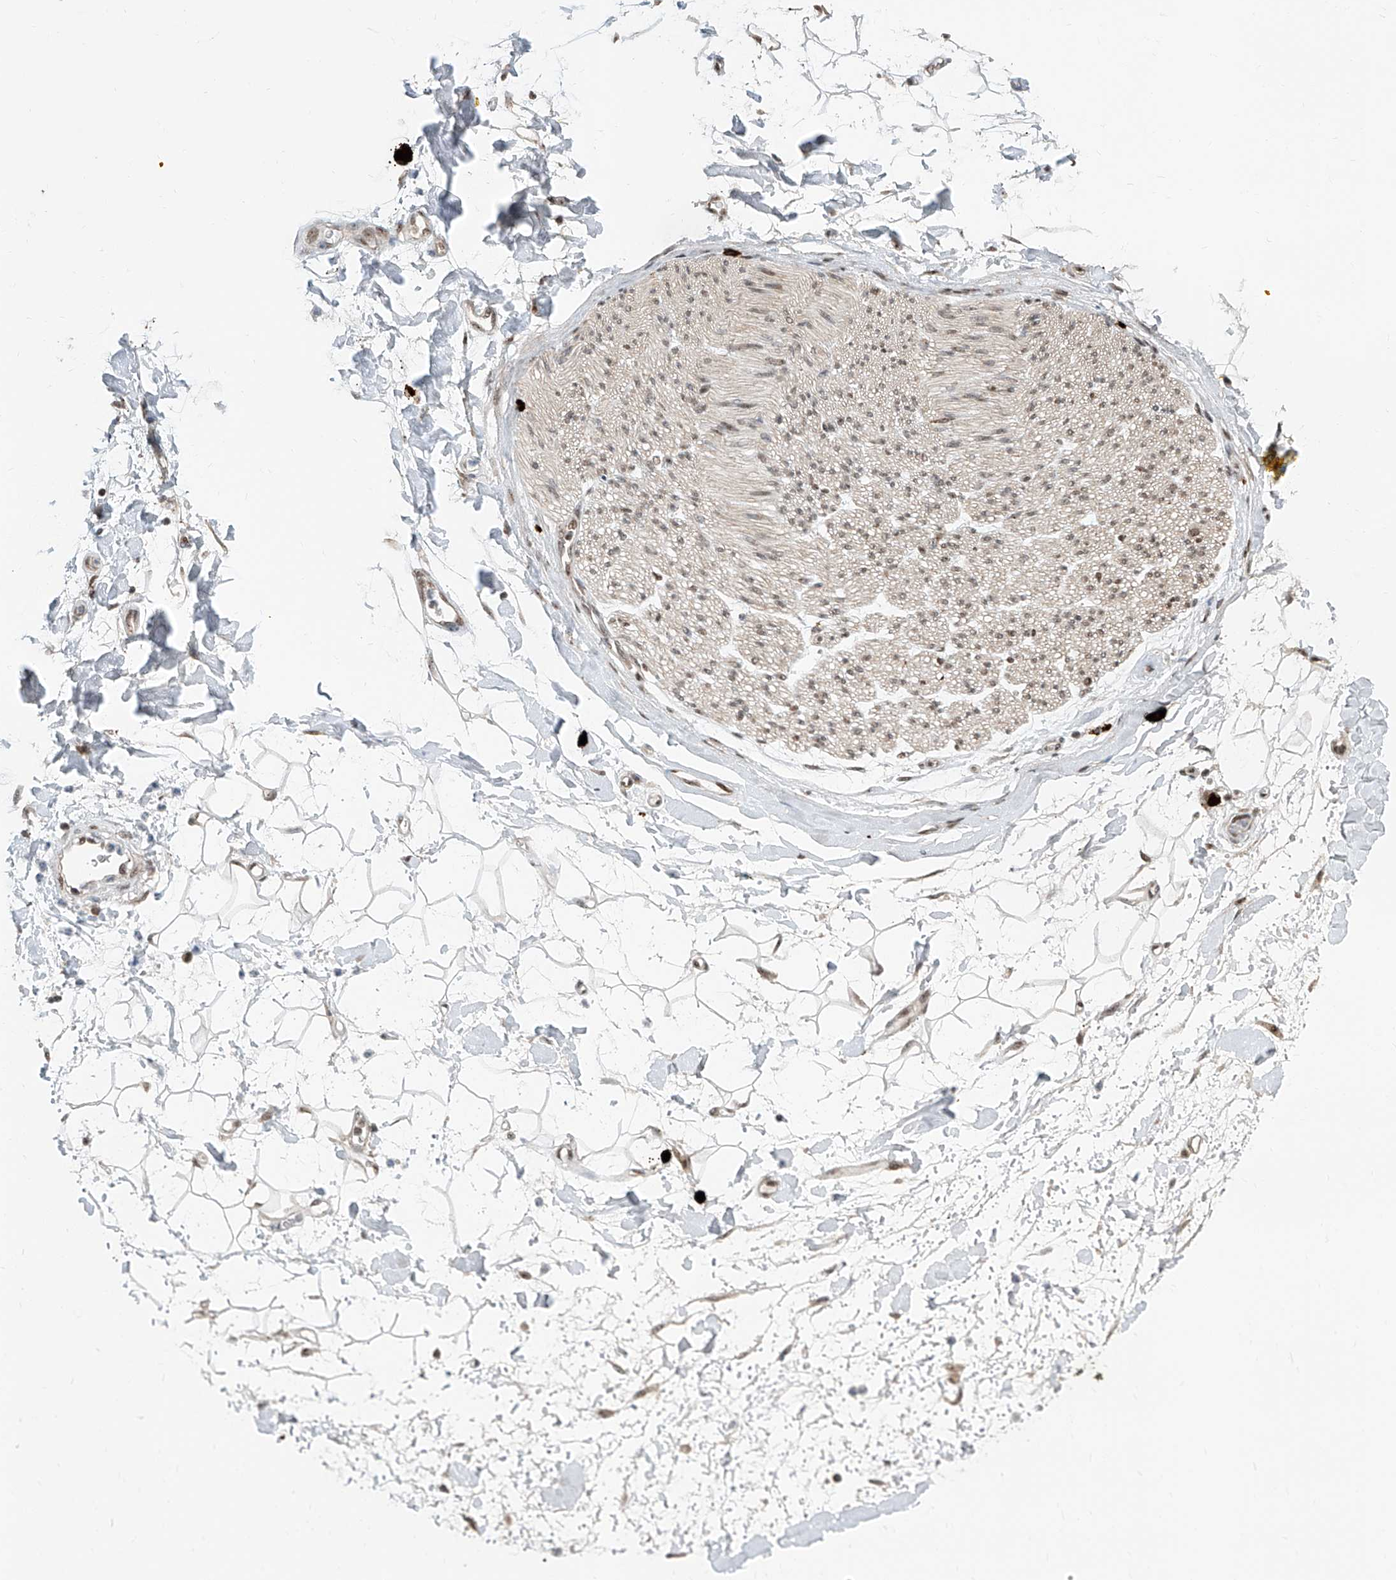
{"staining": {"intensity": "moderate", "quantity": ">75%", "location": "nuclear"}, "tissue": "adipose tissue", "cell_type": "Adipocytes", "image_type": "normal", "snomed": [{"axis": "morphology", "description": "Normal tissue, NOS"}, {"axis": "morphology", "description": "Adenocarcinoma, NOS"}, {"axis": "topography", "description": "Pancreas"}, {"axis": "topography", "description": "Peripheral nerve tissue"}], "caption": "Adipose tissue stained for a protein shows moderate nuclear positivity in adipocytes.", "gene": "SDE2", "patient": {"sex": "male", "age": 59}}